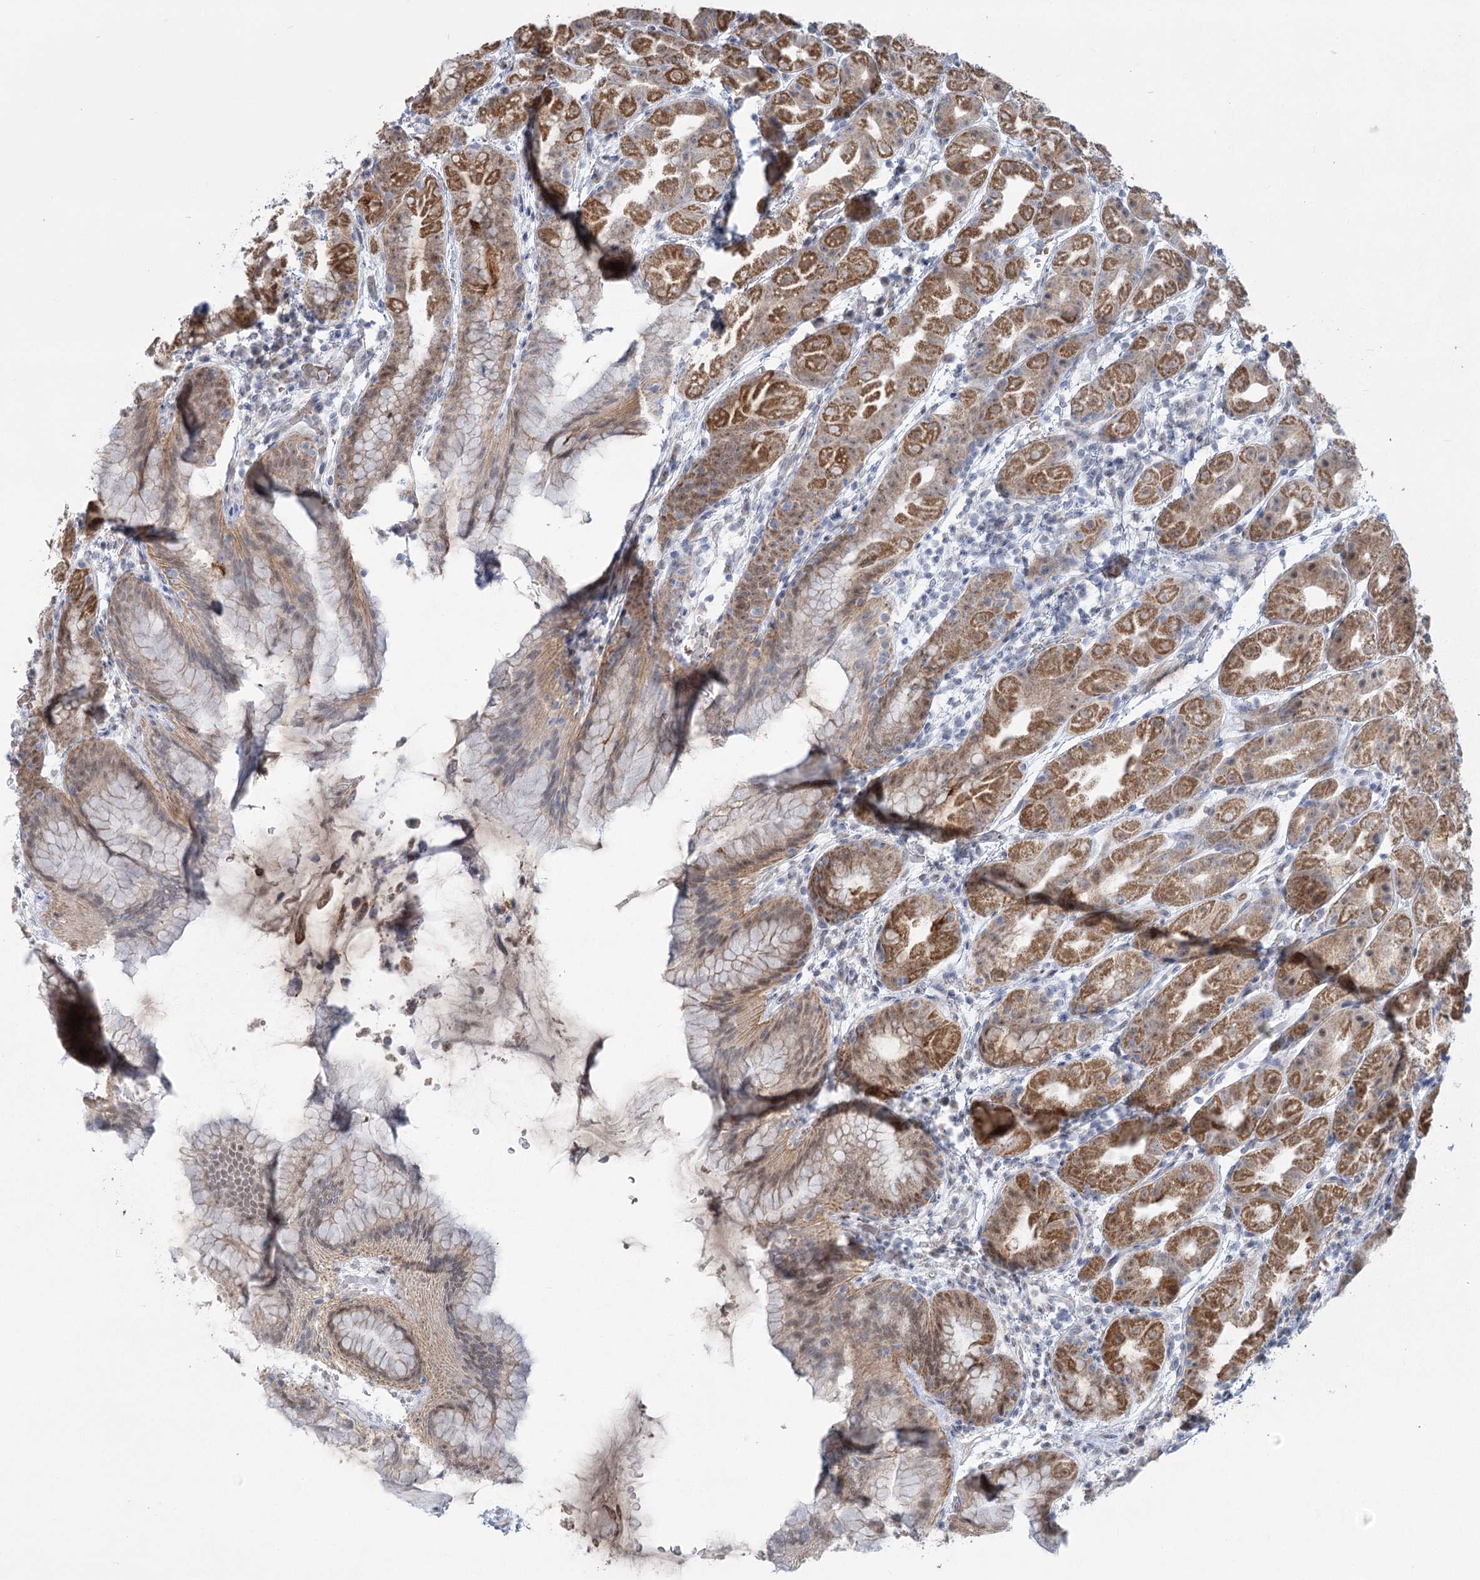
{"staining": {"intensity": "moderate", "quantity": ">75%", "location": "cytoplasmic/membranous,nuclear"}, "tissue": "stomach", "cell_type": "Glandular cells", "image_type": "normal", "snomed": [{"axis": "morphology", "description": "Normal tissue, NOS"}, {"axis": "topography", "description": "Stomach"}], "caption": "This histopathology image reveals IHC staining of unremarkable human stomach, with medium moderate cytoplasmic/membranous,nuclear positivity in approximately >75% of glandular cells.", "gene": "MTG1", "patient": {"sex": "female", "age": 79}}